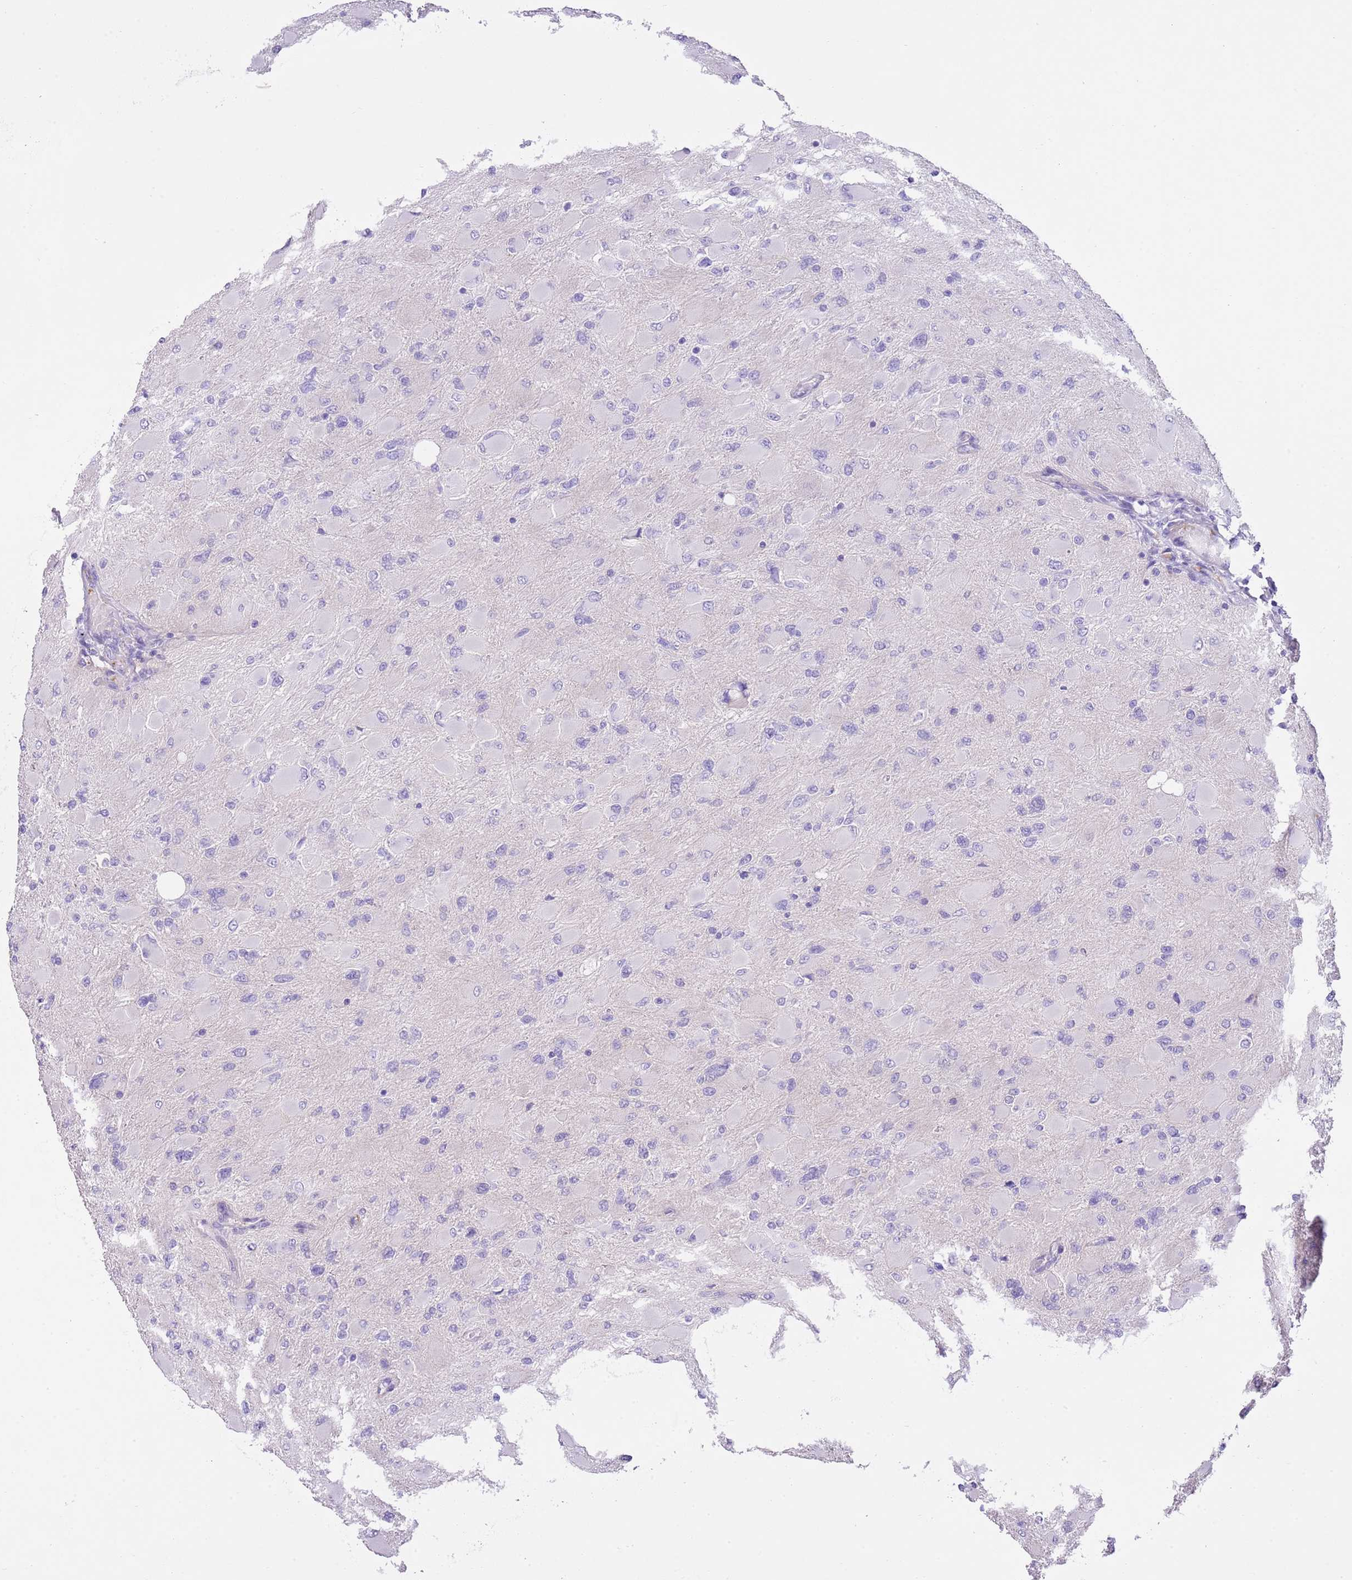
{"staining": {"intensity": "negative", "quantity": "none", "location": "none"}, "tissue": "glioma", "cell_type": "Tumor cells", "image_type": "cancer", "snomed": [{"axis": "morphology", "description": "Glioma, malignant, High grade"}, {"axis": "topography", "description": "Cerebral cortex"}], "caption": "The IHC histopathology image has no significant positivity in tumor cells of glioma tissue.", "gene": "CLEC2A", "patient": {"sex": "female", "age": 36}}